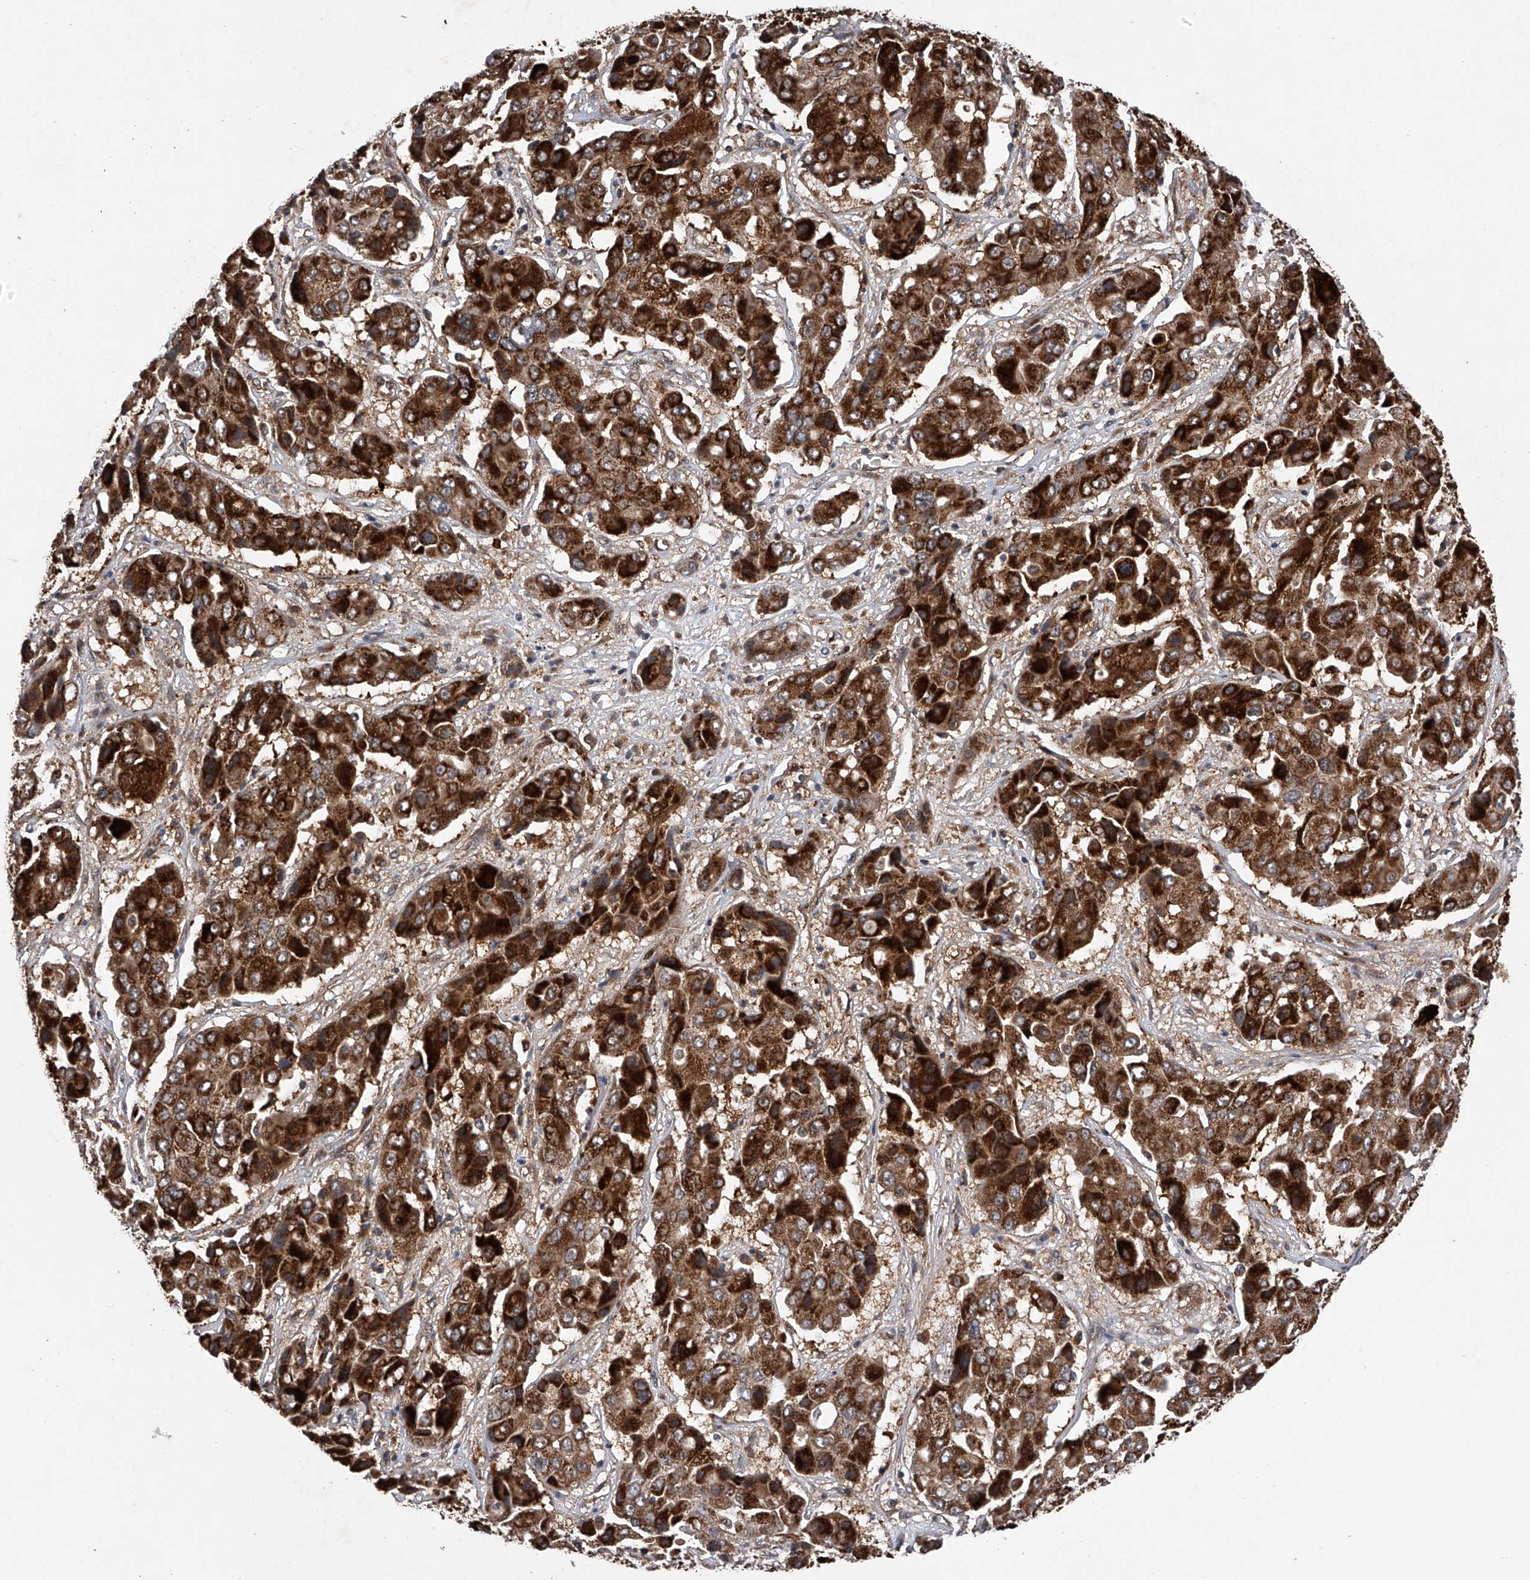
{"staining": {"intensity": "strong", "quantity": ">75%", "location": "cytoplasmic/membranous"}, "tissue": "liver cancer", "cell_type": "Tumor cells", "image_type": "cancer", "snomed": [{"axis": "morphology", "description": "Cholangiocarcinoma"}, {"axis": "topography", "description": "Liver"}], "caption": "Immunohistochemical staining of liver cholangiocarcinoma shows high levels of strong cytoplasmic/membranous positivity in about >75% of tumor cells.", "gene": "MAP3K11", "patient": {"sex": "male", "age": 67}}